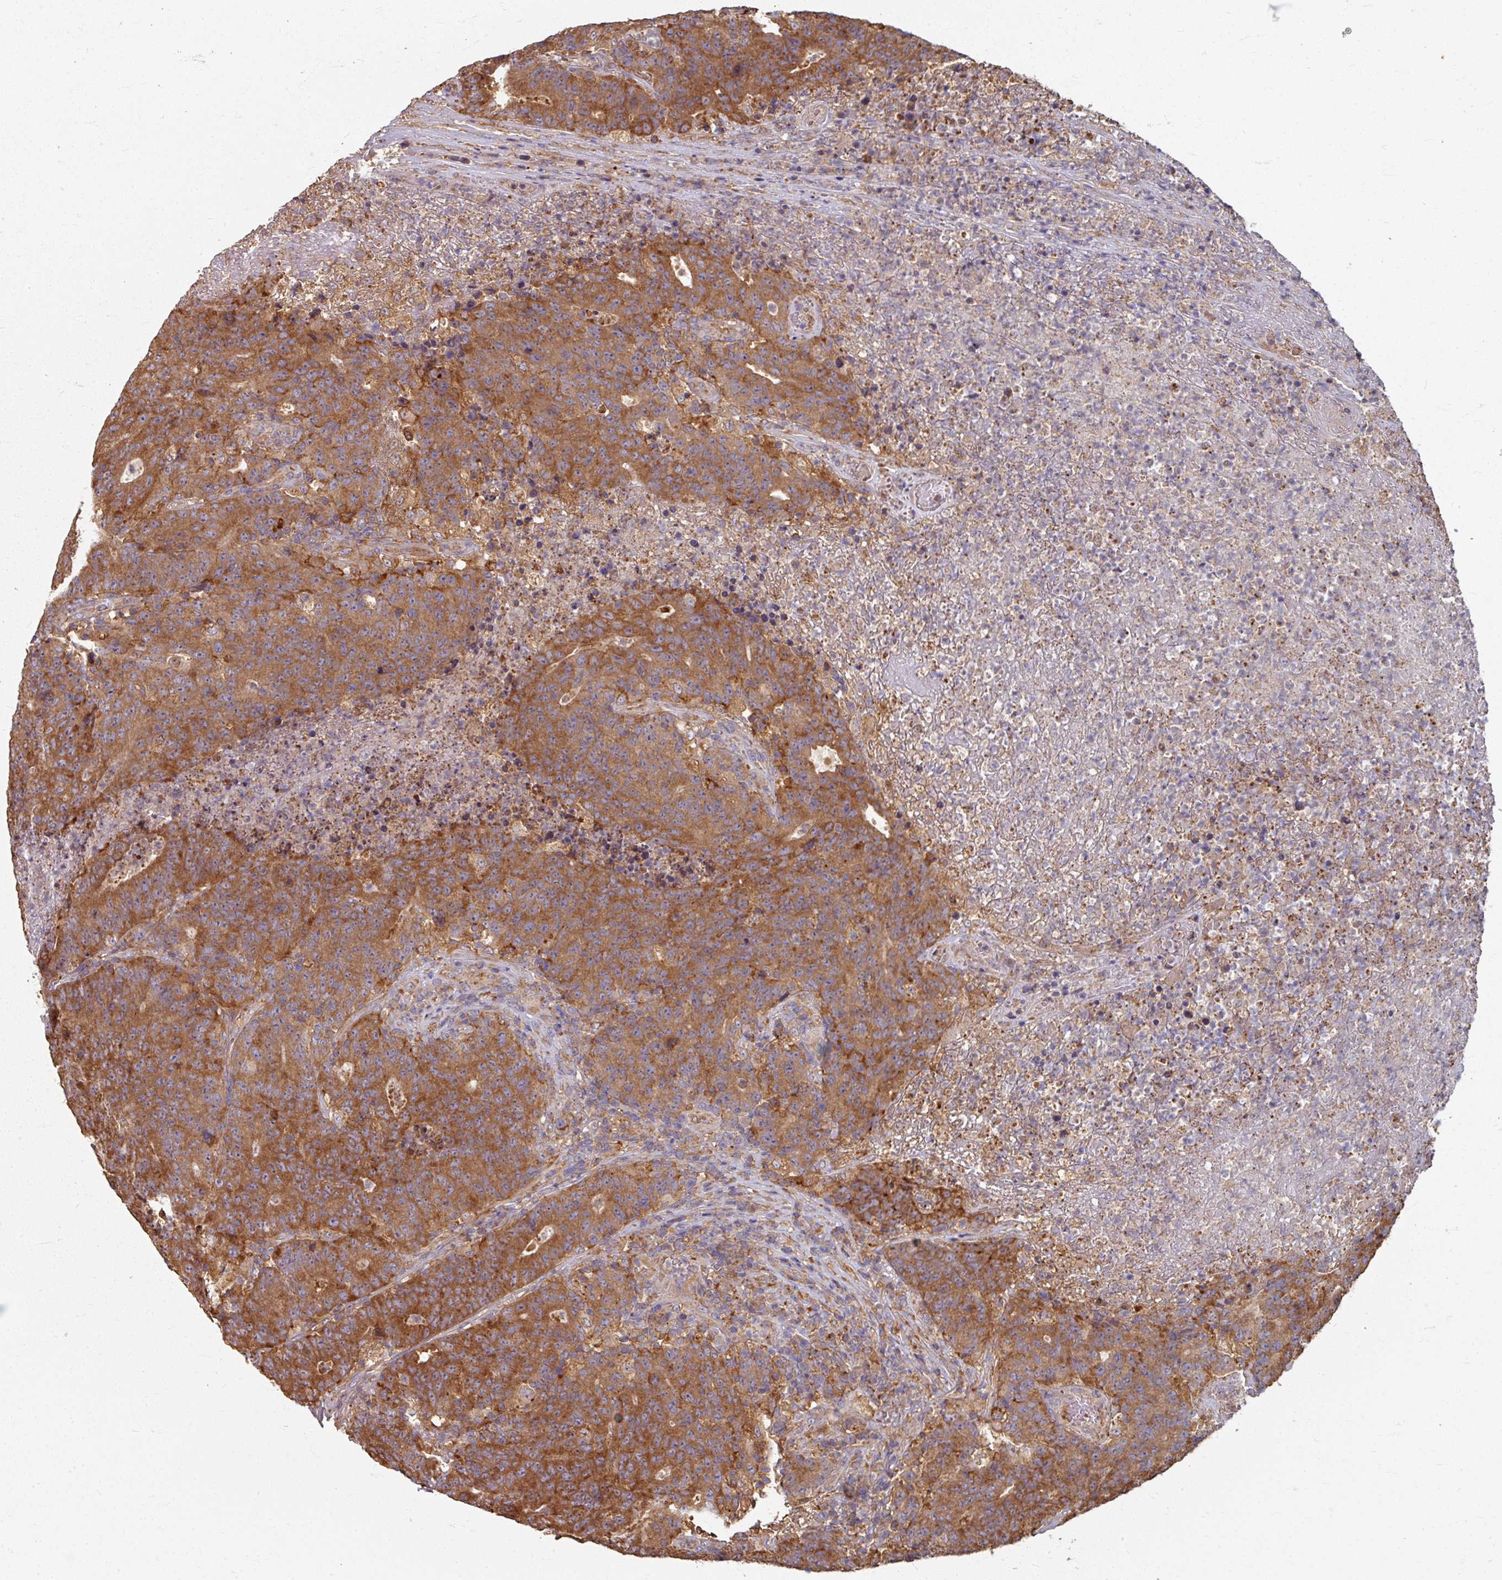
{"staining": {"intensity": "strong", "quantity": ">75%", "location": "cytoplasmic/membranous"}, "tissue": "colorectal cancer", "cell_type": "Tumor cells", "image_type": "cancer", "snomed": [{"axis": "morphology", "description": "Adenocarcinoma, NOS"}, {"axis": "topography", "description": "Colon"}], "caption": "This micrograph demonstrates immunohistochemistry (IHC) staining of colorectal cancer (adenocarcinoma), with high strong cytoplasmic/membranous positivity in approximately >75% of tumor cells.", "gene": "CCDC68", "patient": {"sex": "female", "age": 75}}